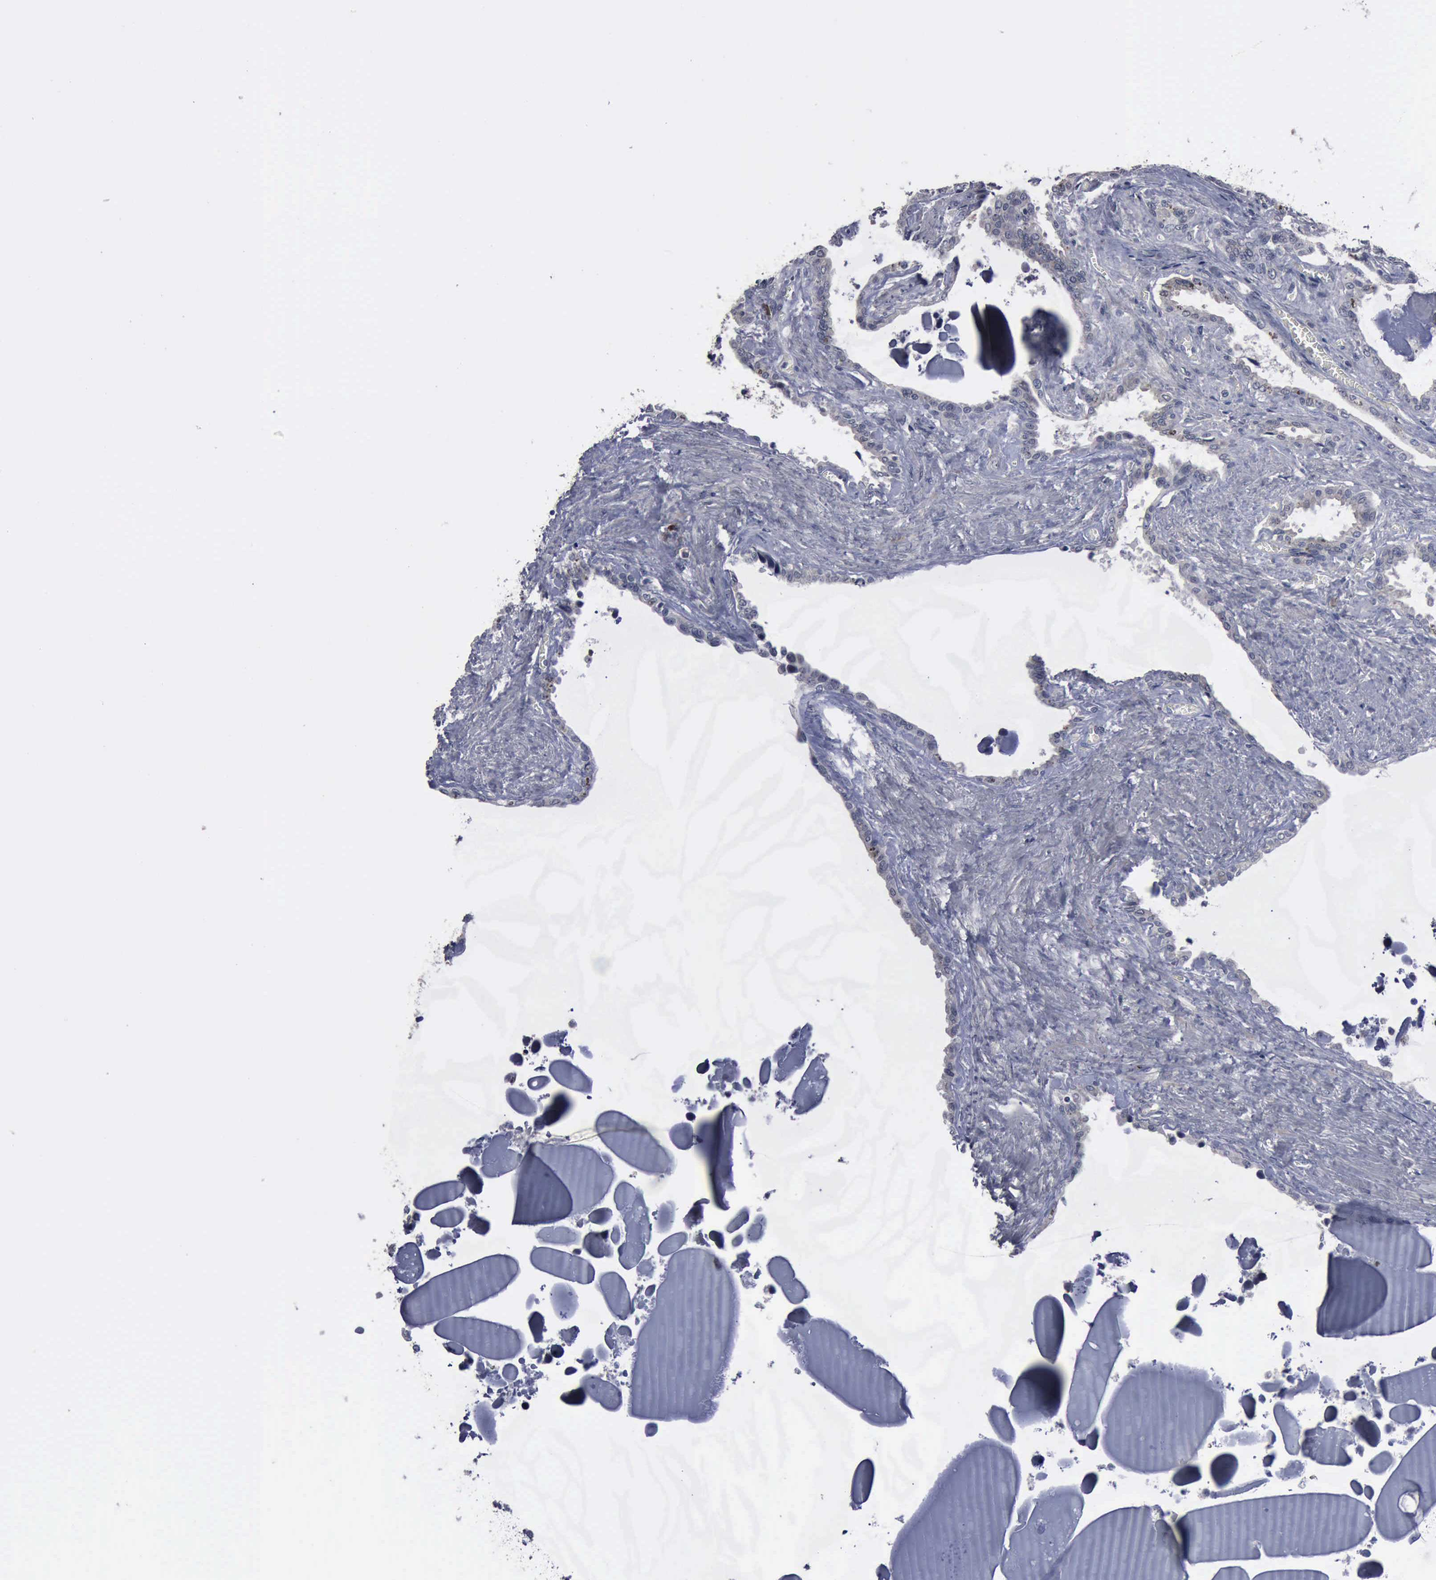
{"staining": {"intensity": "weak", "quantity": "25%-75%", "location": "cytoplasmic/membranous"}, "tissue": "seminal vesicle", "cell_type": "Glandular cells", "image_type": "normal", "snomed": [{"axis": "morphology", "description": "Normal tissue, NOS"}, {"axis": "morphology", "description": "Inflammation, NOS"}, {"axis": "topography", "description": "Urinary bladder"}, {"axis": "topography", "description": "Prostate"}, {"axis": "topography", "description": "Seminal veicle"}], "caption": "Glandular cells show low levels of weak cytoplasmic/membranous staining in approximately 25%-75% of cells in unremarkable seminal vesicle.", "gene": "MYO18B", "patient": {"sex": "male", "age": 82}}